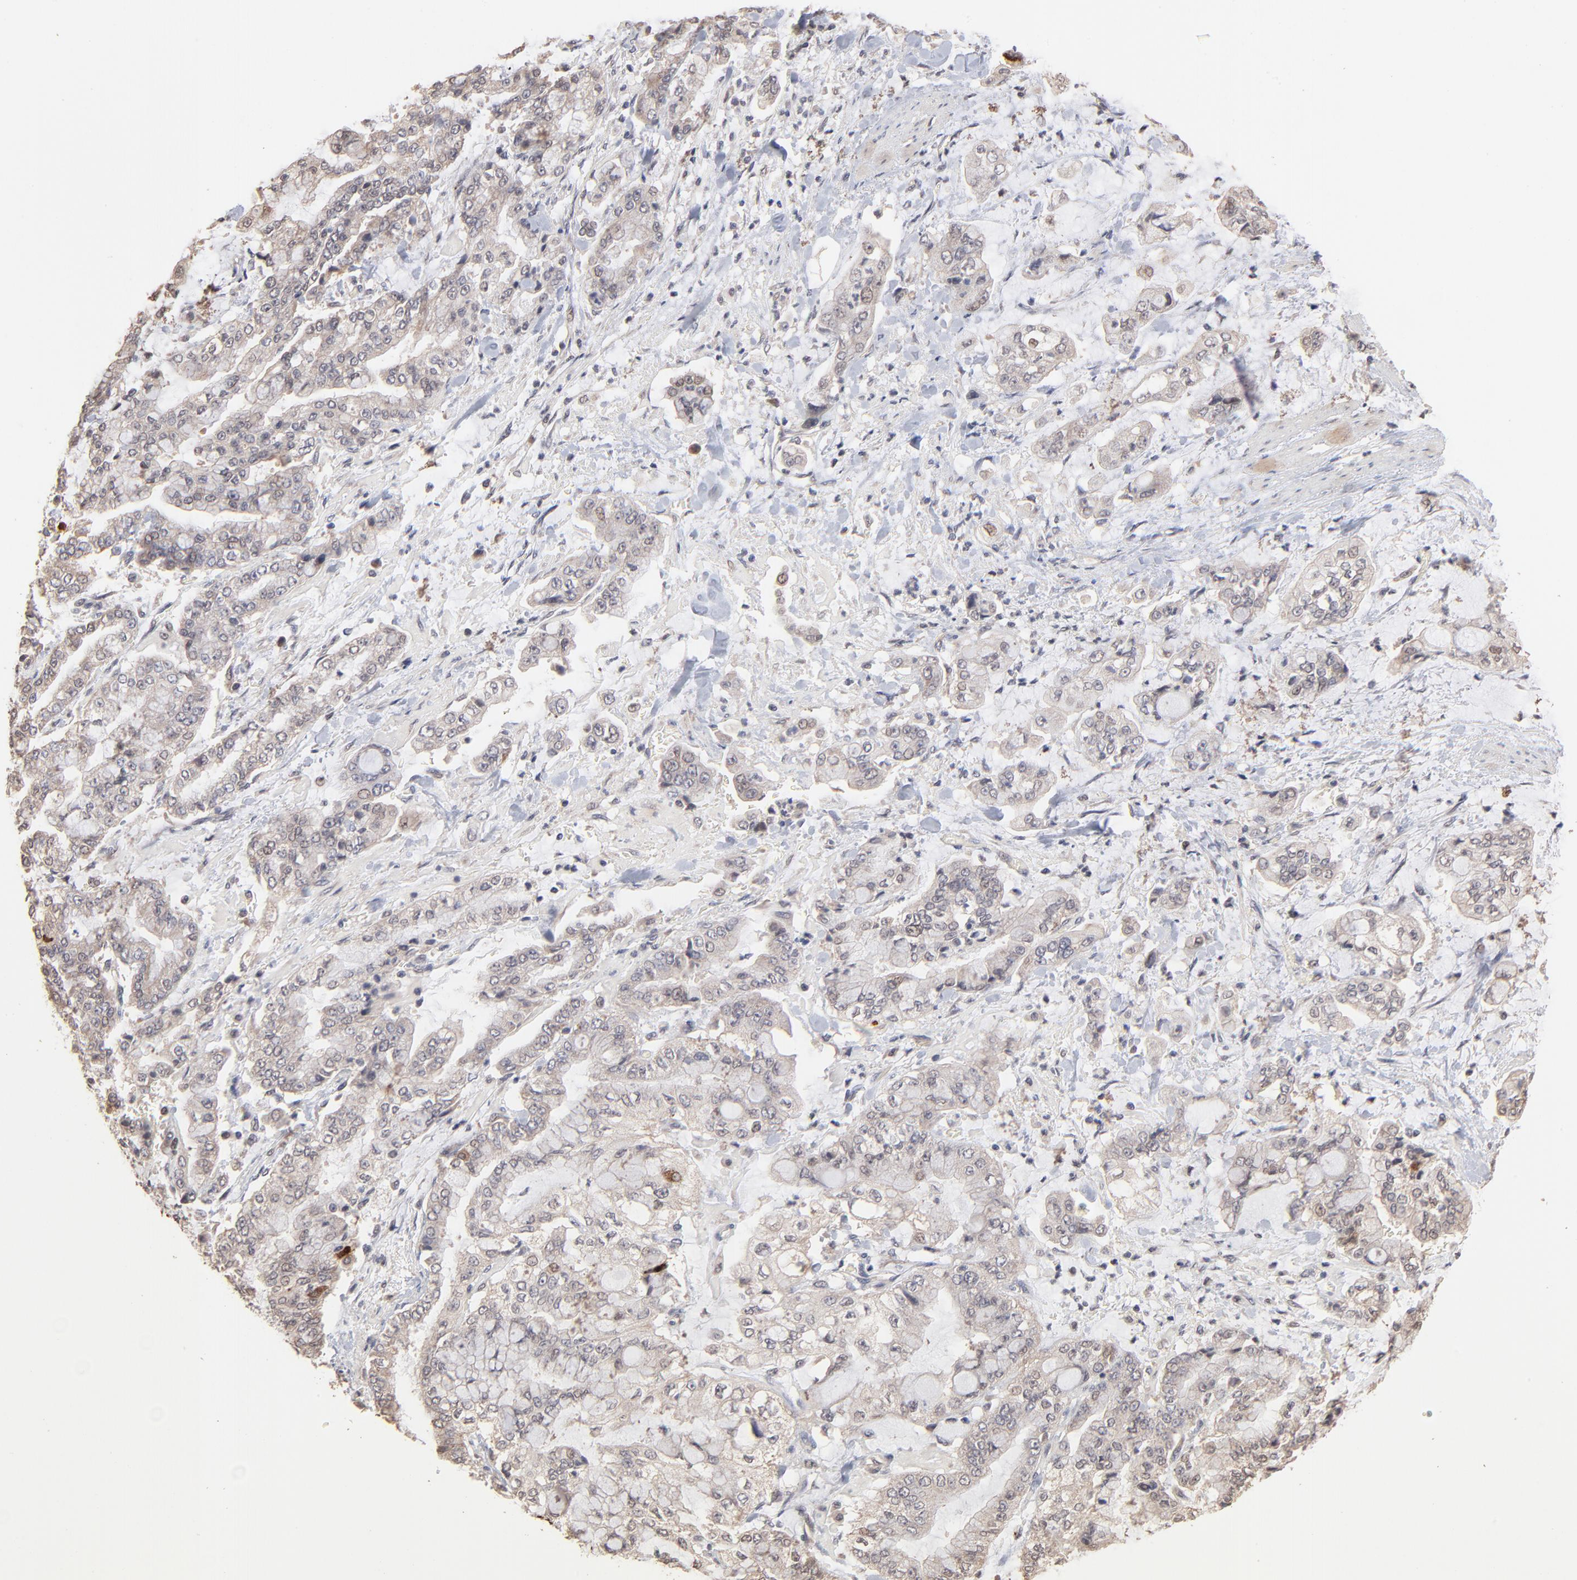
{"staining": {"intensity": "weak", "quantity": "<25%", "location": "cytoplasmic/membranous,nuclear"}, "tissue": "stomach cancer", "cell_type": "Tumor cells", "image_type": "cancer", "snomed": [{"axis": "morphology", "description": "Normal tissue, NOS"}, {"axis": "morphology", "description": "Adenocarcinoma, NOS"}, {"axis": "topography", "description": "Stomach, upper"}, {"axis": "topography", "description": "Stomach"}], "caption": "Human stomach cancer (adenocarcinoma) stained for a protein using IHC reveals no positivity in tumor cells.", "gene": "MSL2", "patient": {"sex": "male", "age": 76}}